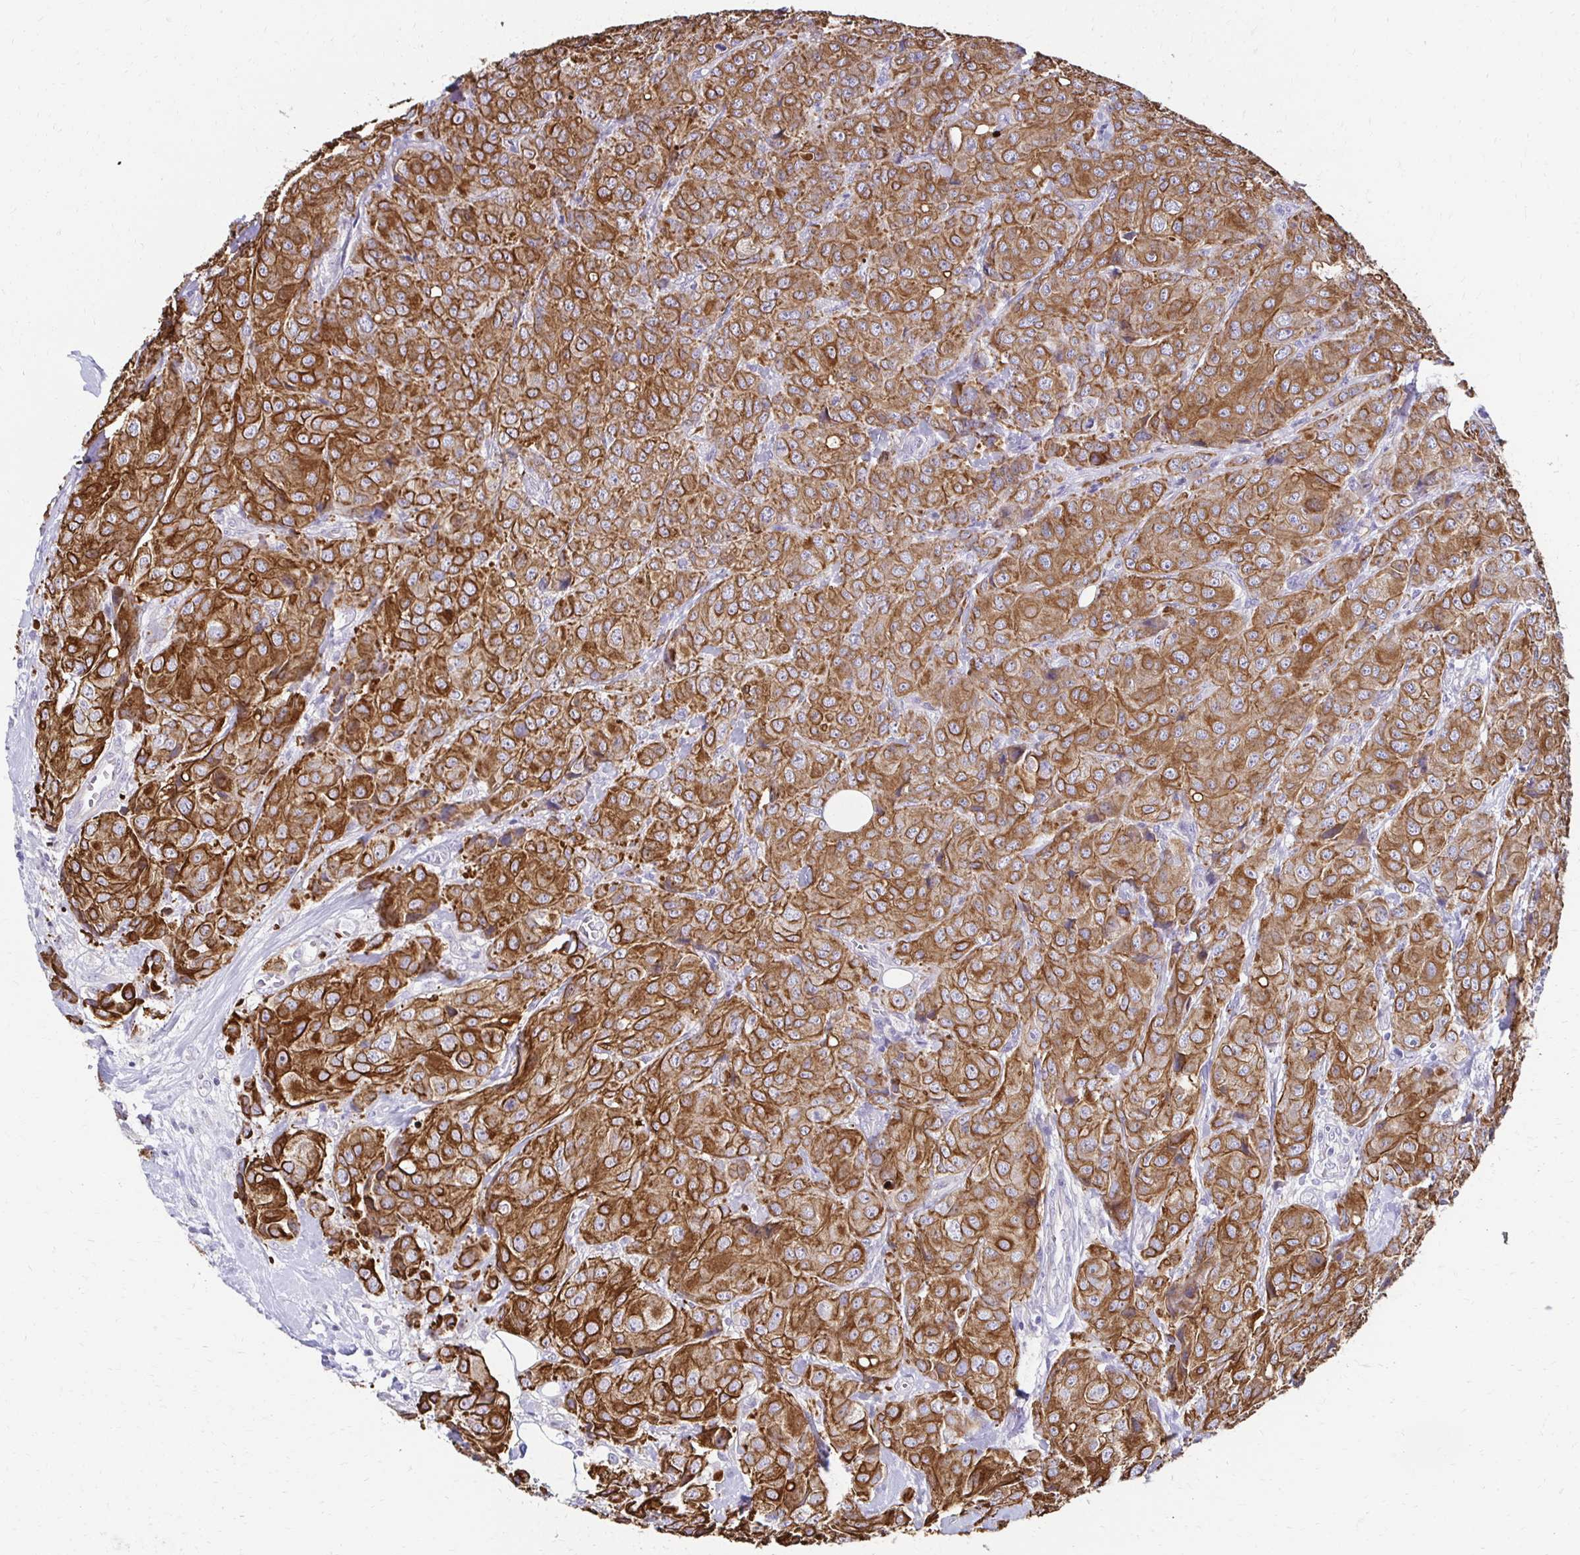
{"staining": {"intensity": "strong", "quantity": ">75%", "location": "cytoplasmic/membranous"}, "tissue": "breast cancer", "cell_type": "Tumor cells", "image_type": "cancer", "snomed": [{"axis": "morphology", "description": "Duct carcinoma"}, {"axis": "topography", "description": "Breast"}], "caption": "Infiltrating ductal carcinoma (breast) stained for a protein shows strong cytoplasmic/membranous positivity in tumor cells.", "gene": "C1QTNF2", "patient": {"sex": "female", "age": 43}}